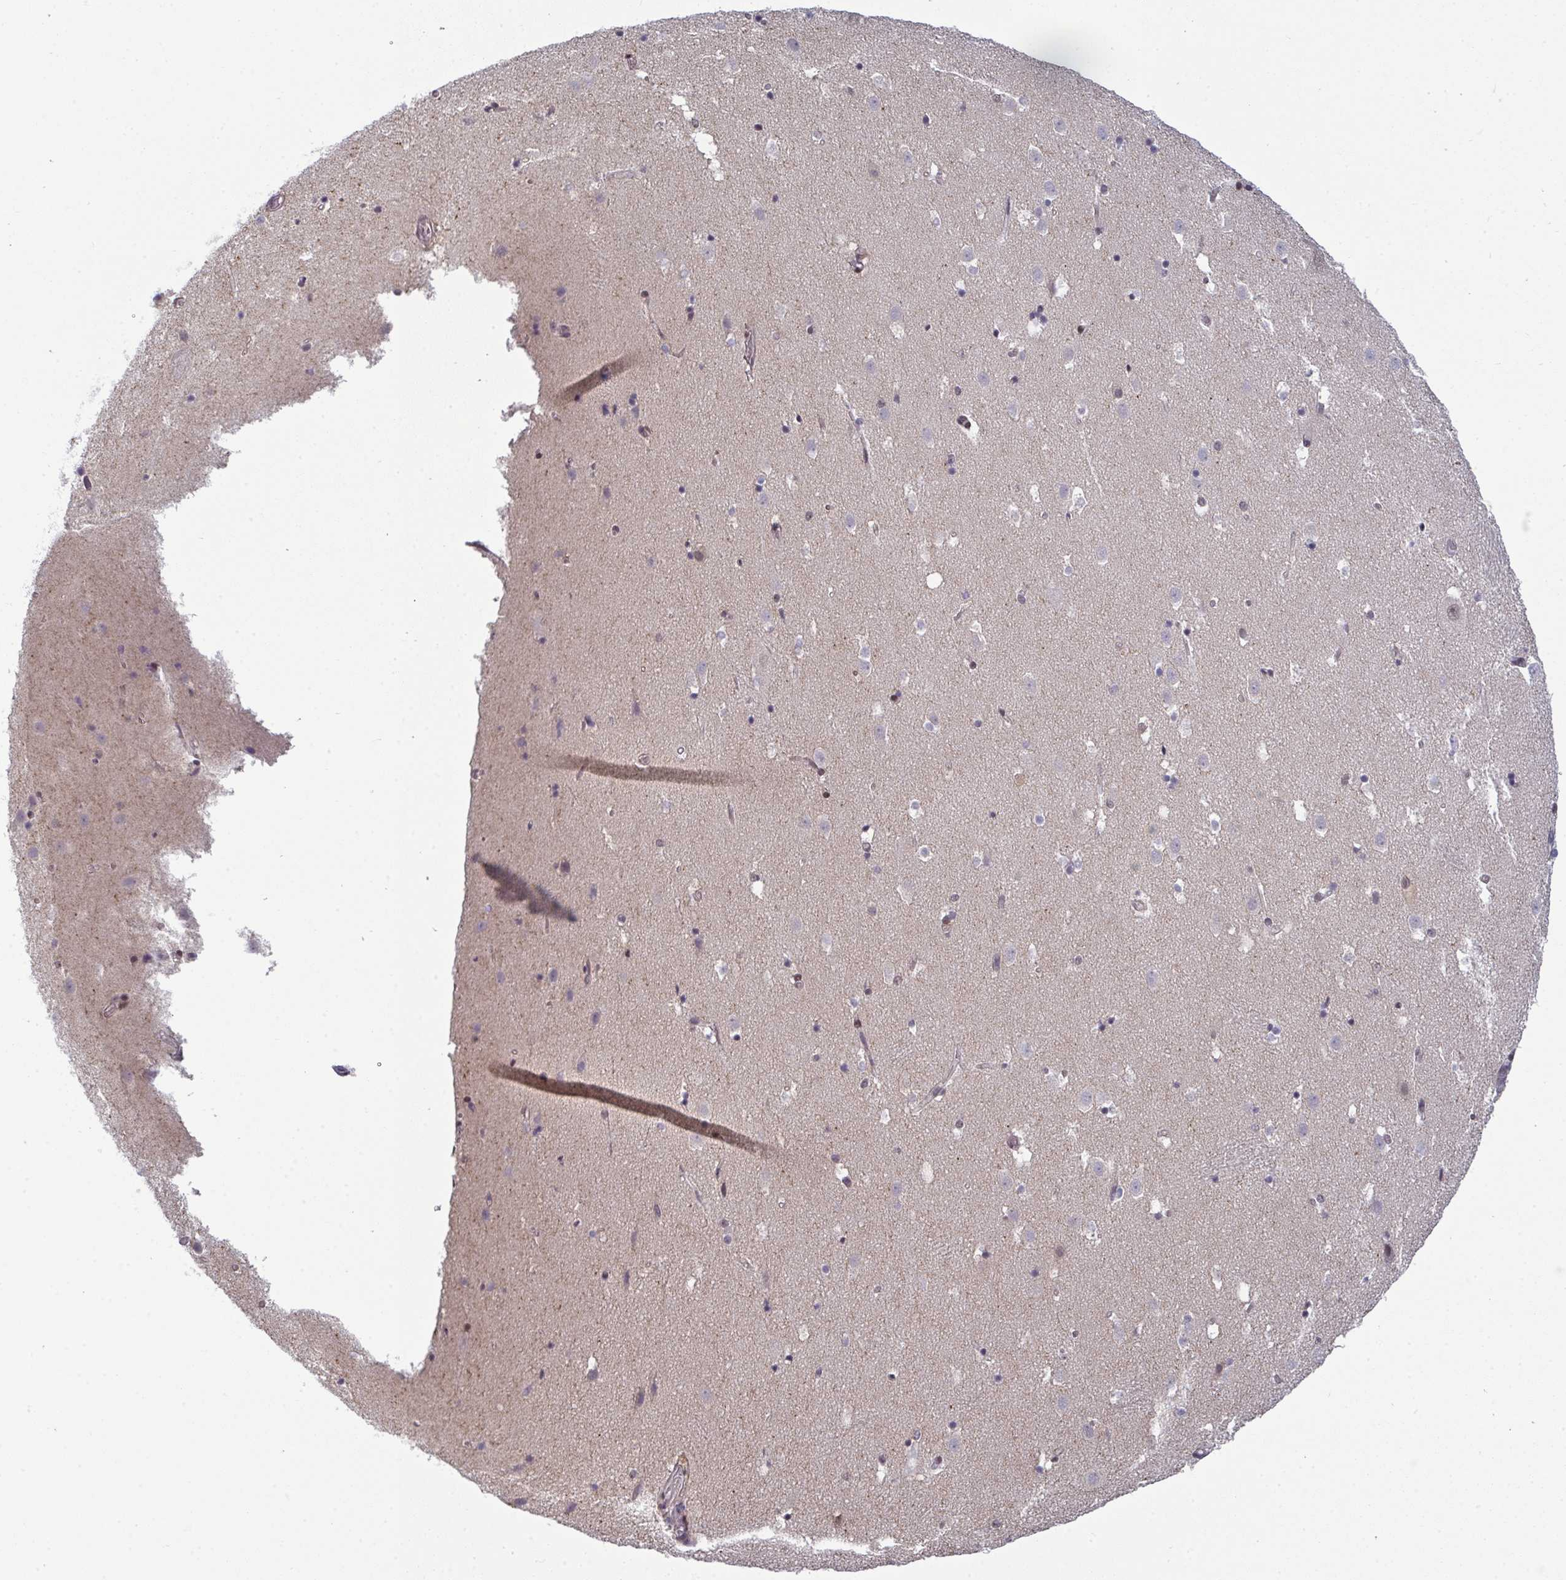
{"staining": {"intensity": "negative", "quantity": "none", "location": "none"}, "tissue": "caudate", "cell_type": "Glial cells", "image_type": "normal", "snomed": [{"axis": "morphology", "description": "Normal tissue, NOS"}, {"axis": "topography", "description": "Lateral ventricle wall"}], "caption": "Glial cells are negative for brown protein staining in benign caudate. (DAB (3,3'-diaminobenzidine) immunohistochemistry (IHC), high magnification).", "gene": "ATF1", "patient": {"sex": "male", "age": 37}}